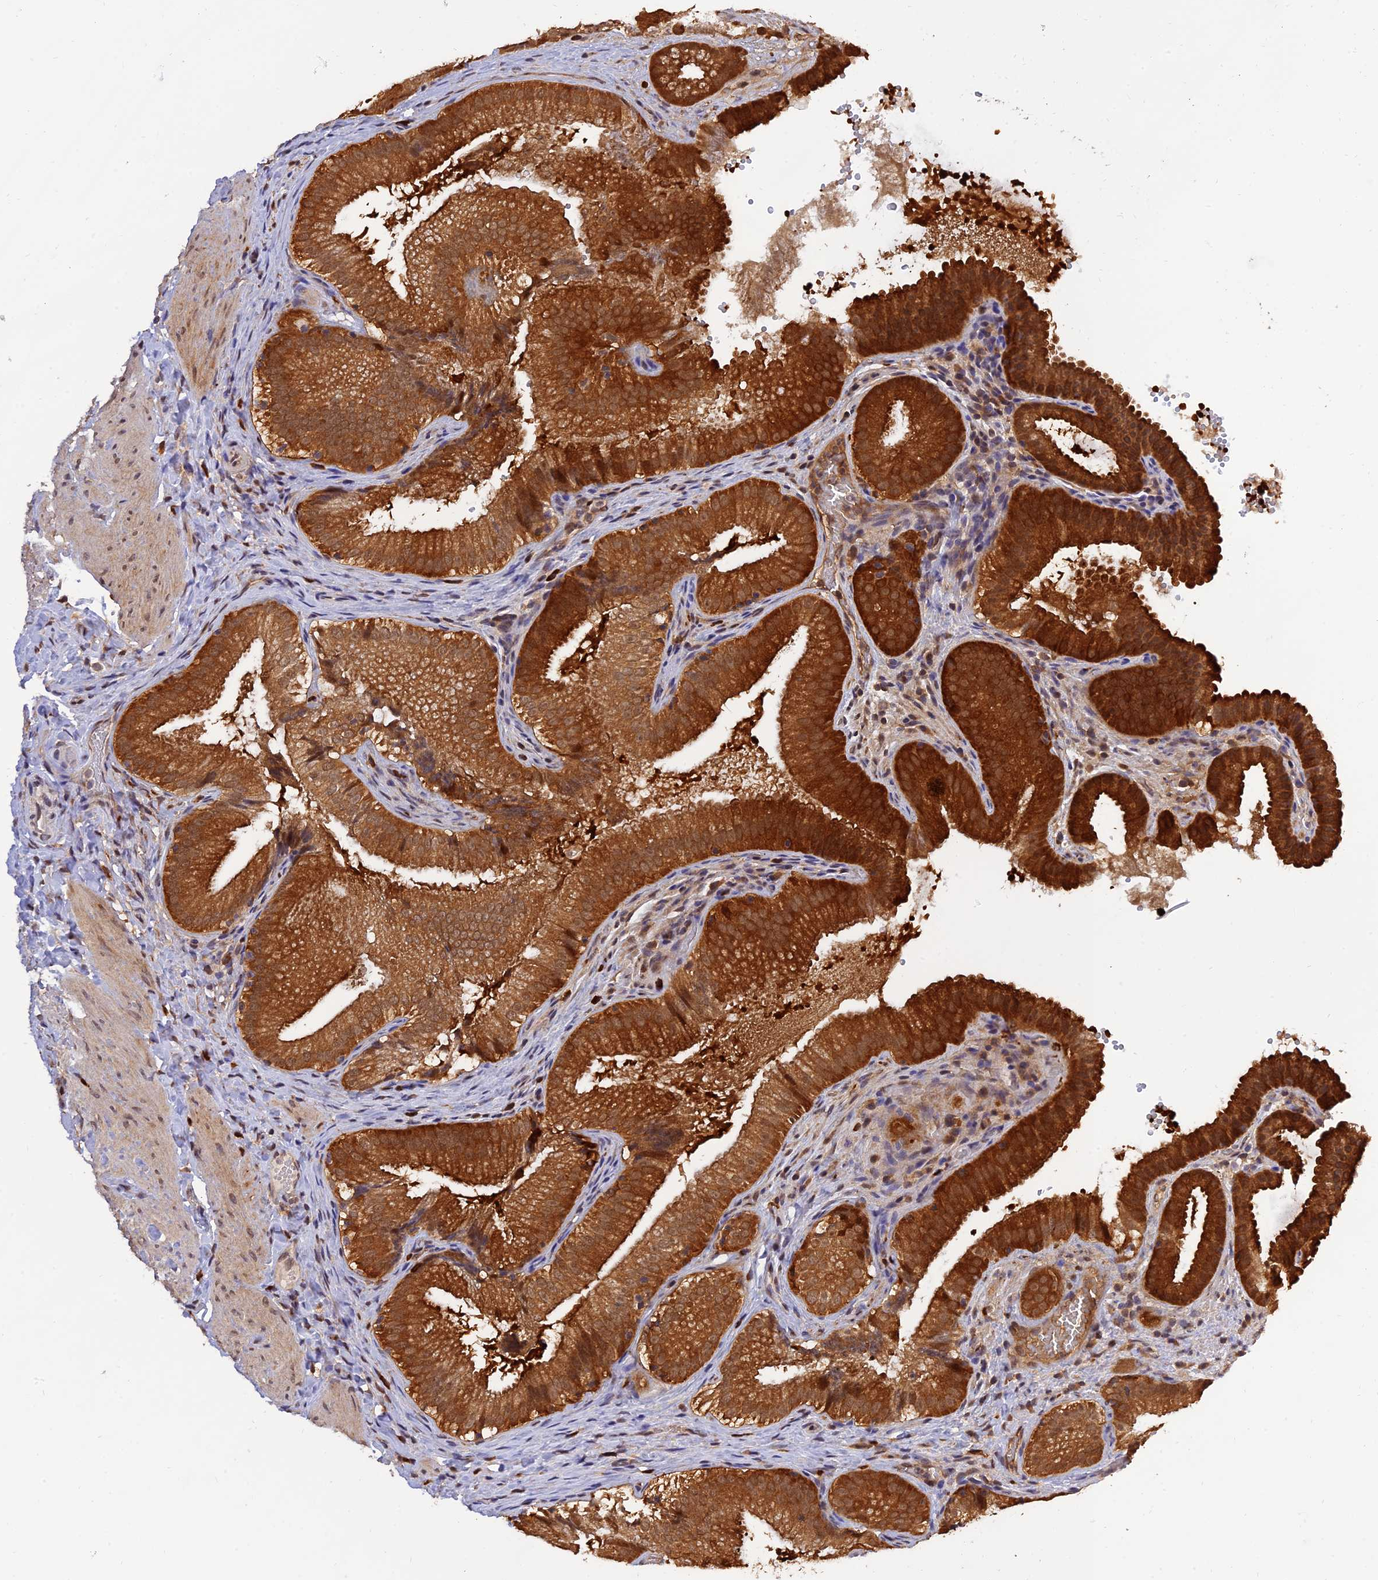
{"staining": {"intensity": "strong", "quantity": ">75%", "location": "cytoplasmic/membranous"}, "tissue": "gallbladder", "cell_type": "Glandular cells", "image_type": "normal", "snomed": [{"axis": "morphology", "description": "Normal tissue, NOS"}, {"axis": "topography", "description": "Gallbladder"}], "caption": "DAB immunohistochemical staining of unremarkable gallbladder demonstrates strong cytoplasmic/membranous protein expression in about >75% of glandular cells. (DAB = brown stain, brightfield microscopy at high magnification).", "gene": "MNS1", "patient": {"sex": "female", "age": 30}}